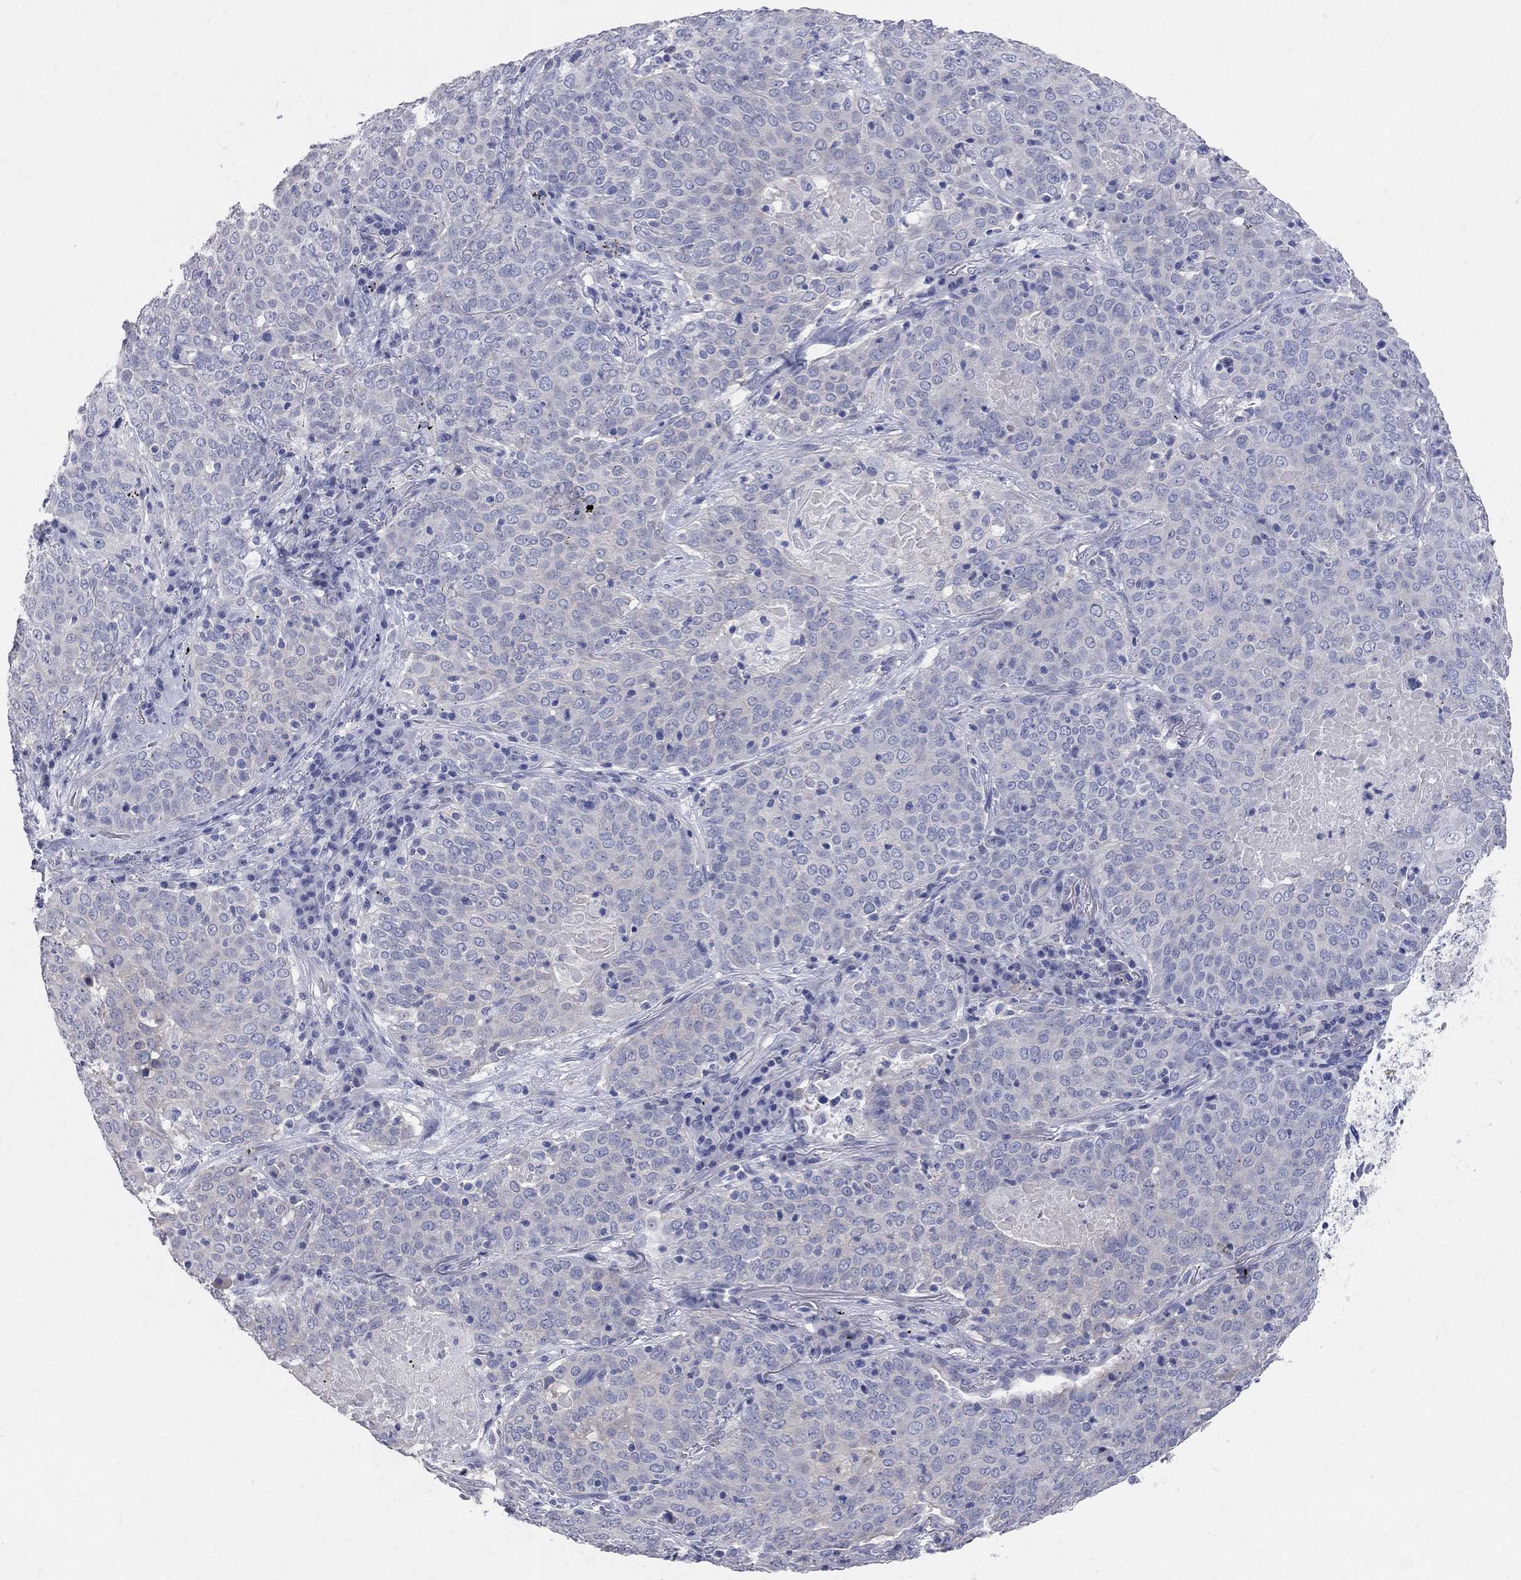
{"staining": {"intensity": "negative", "quantity": "none", "location": "none"}, "tissue": "lung cancer", "cell_type": "Tumor cells", "image_type": "cancer", "snomed": [{"axis": "morphology", "description": "Squamous cell carcinoma, NOS"}, {"axis": "topography", "description": "Lung"}], "caption": "The image demonstrates no staining of tumor cells in lung cancer.", "gene": "AOX1", "patient": {"sex": "male", "age": 82}}